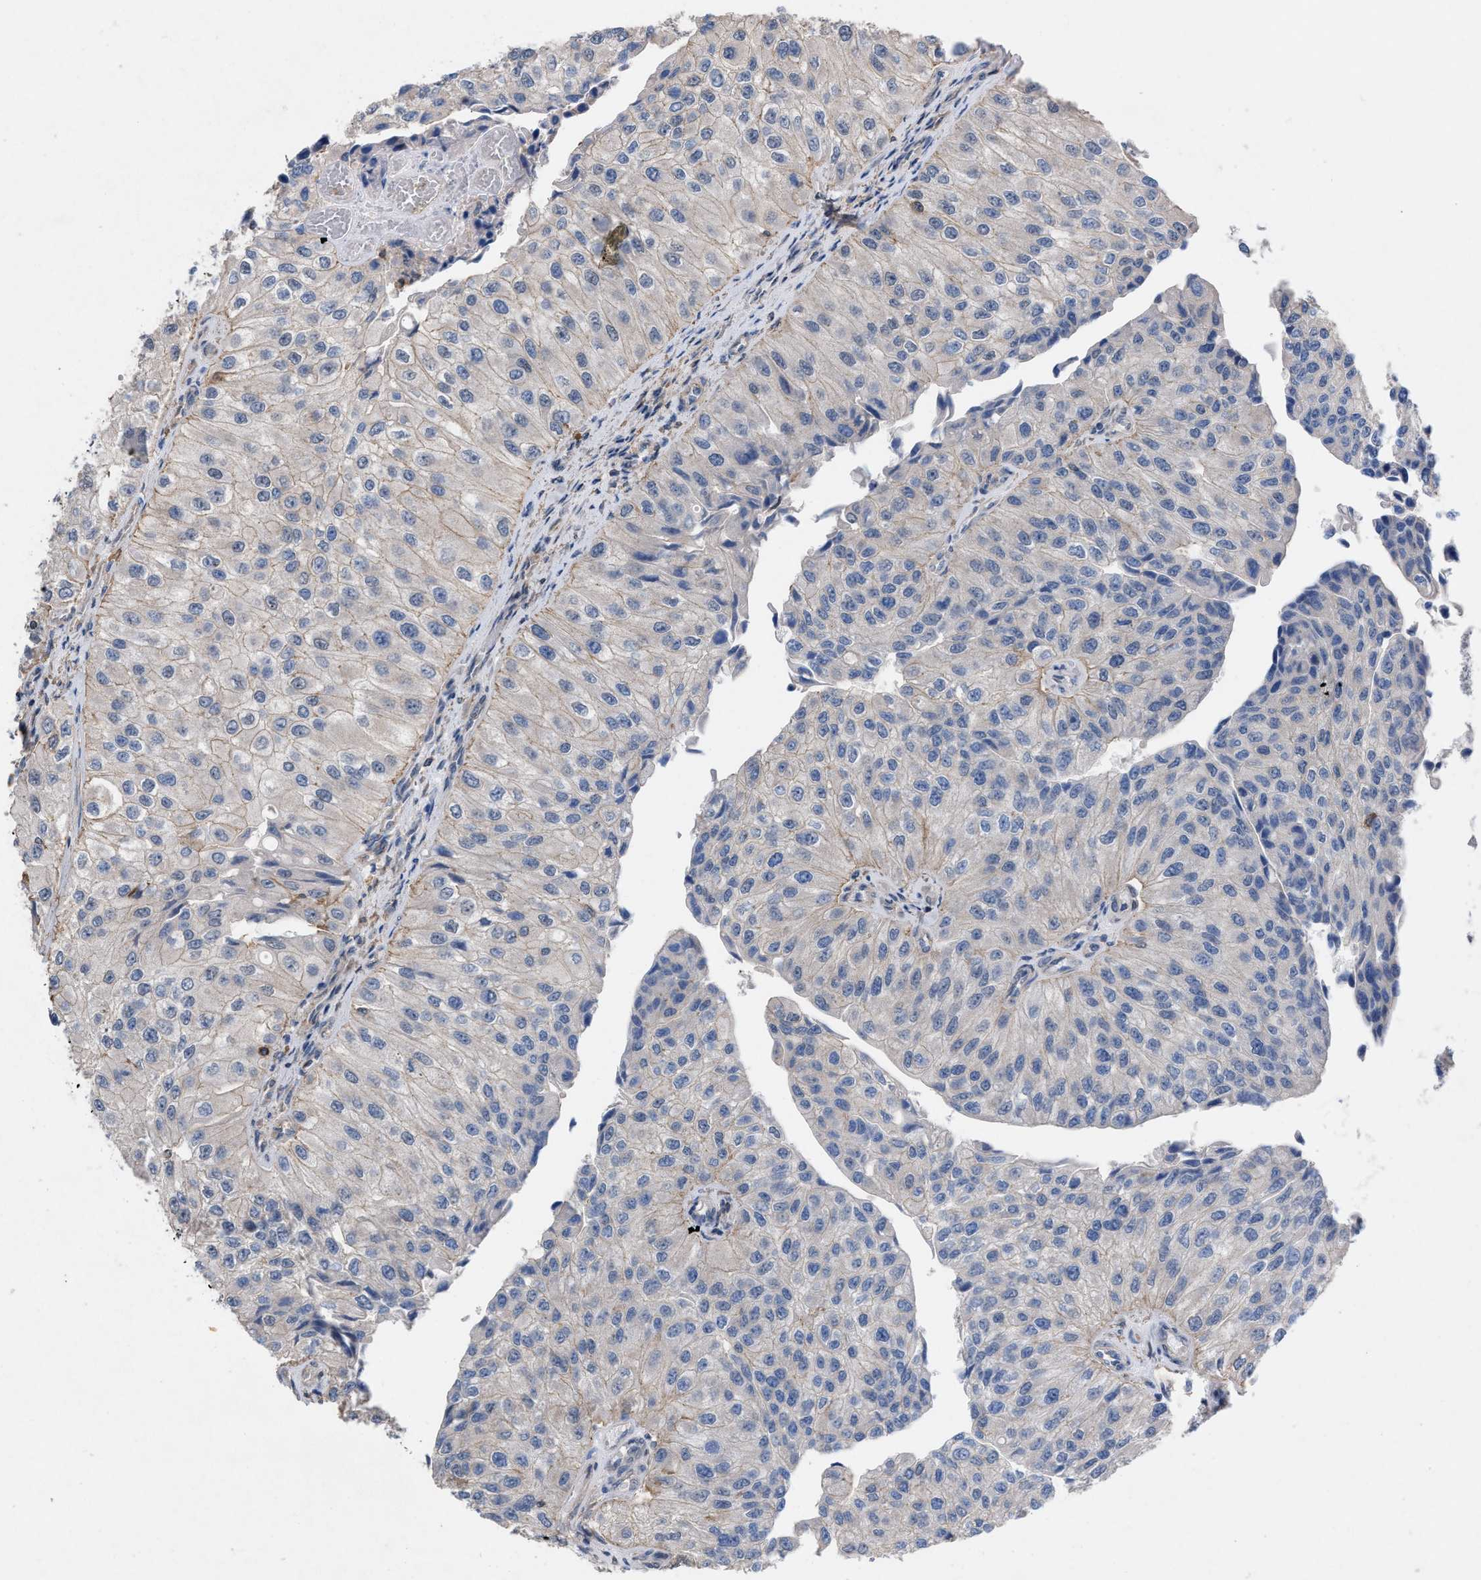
{"staining": {"intensity": "negative", "quantity": "none", "location": "none"}, "tissue": "urothelial cancer", "cell_type": "Tumor cells", "image_type": "cancer", "snomed": [{"axis": "morphology", "description": "Urothelial carcinoma, High grade"}, {"axis": "topography", "description": "Kidney"}, {"axis": "topography", "description": "Urinary bladder"}], "caption": "High power microscopy histopathology image of an IHC image of urothelial cancer, revealing no significant expression in tumor cells.", "gene": "TMEM131", "patient": {"sex": "male", "age": 77}}